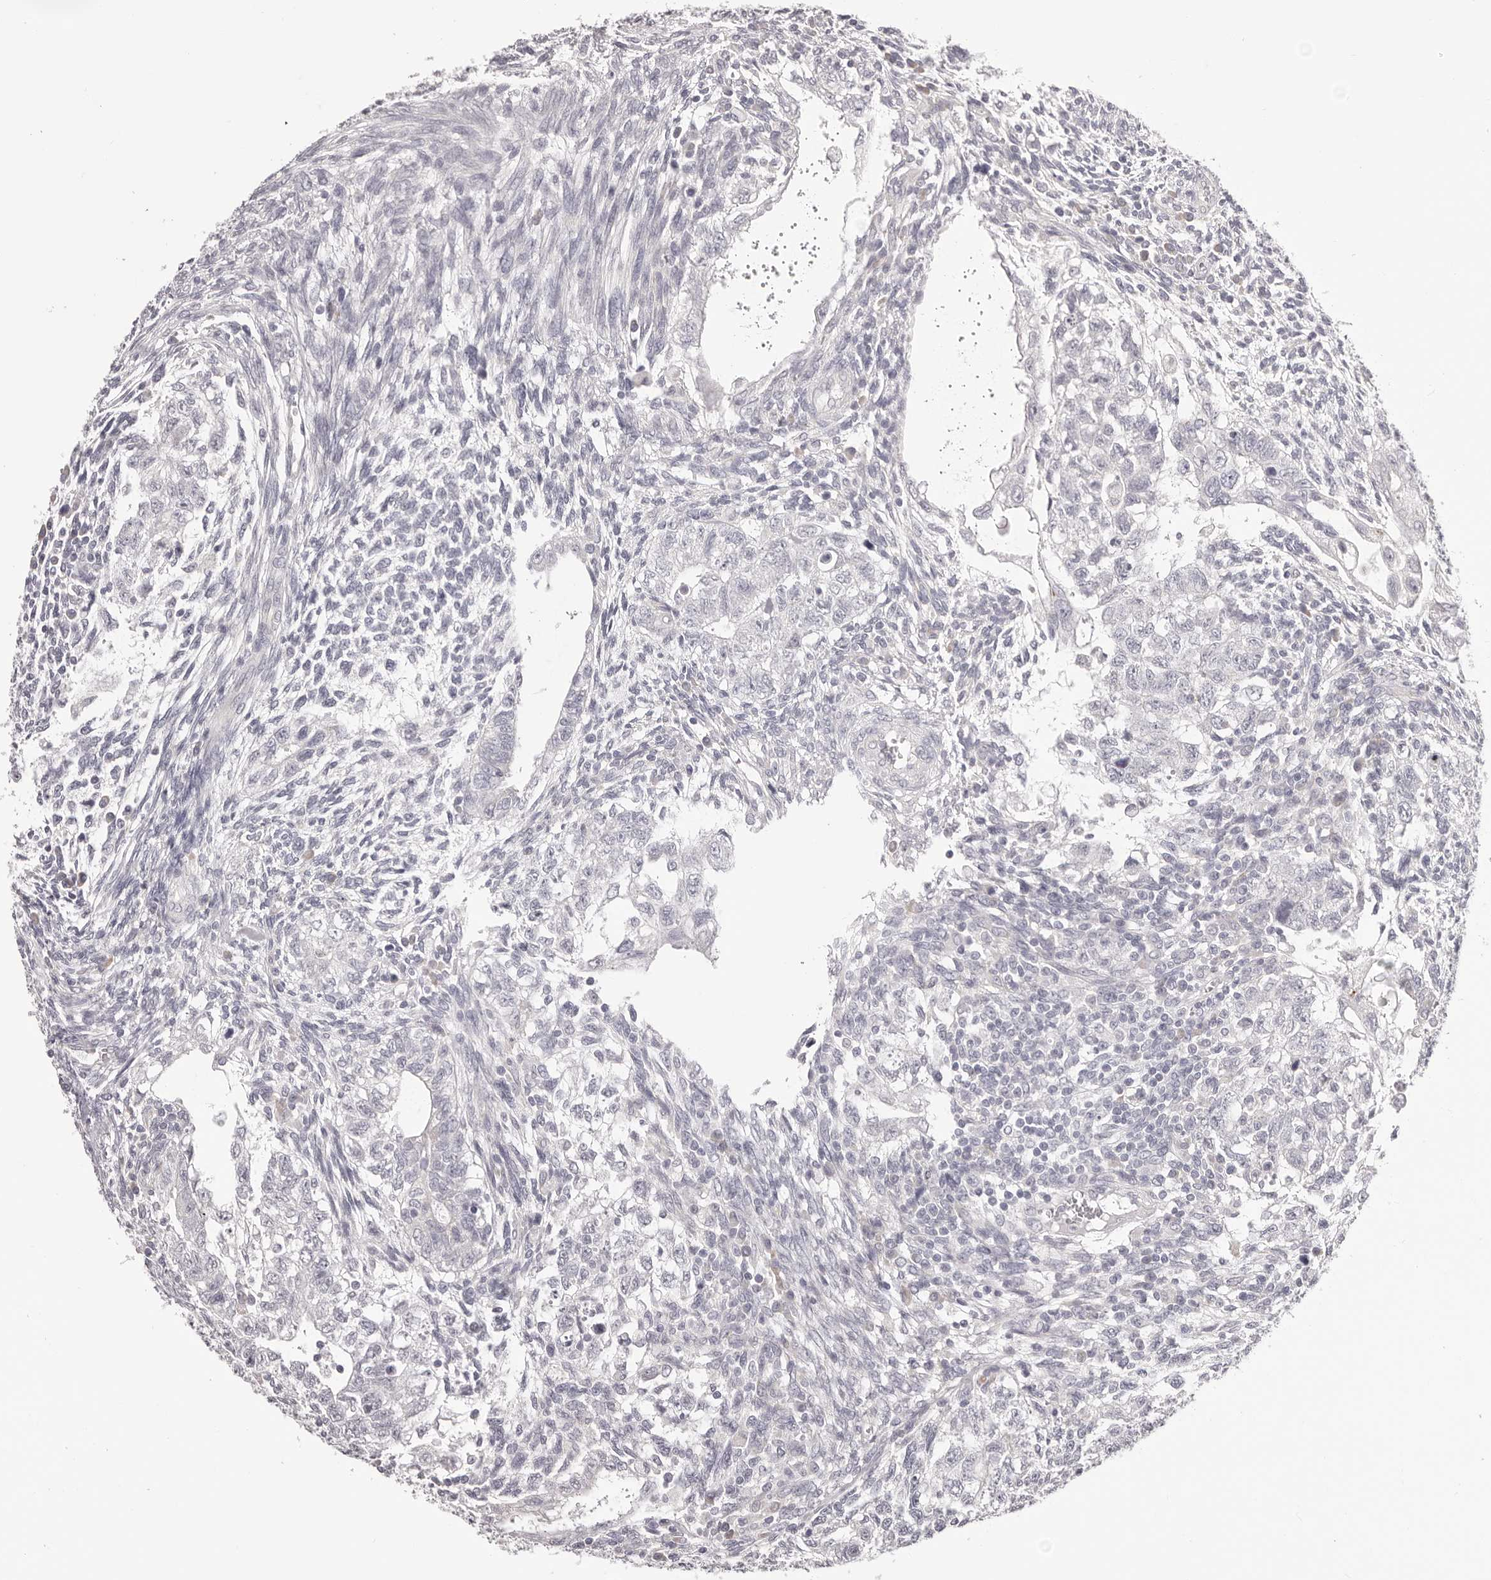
{"staining": {"intensity": "negative", "quantity": "none", "location": "none"}, "tissue": "testis cancer", "cell_type": "Tumor cells", "image_type": "cancer", "snomed": [{"axis": "morphology", "description": "Carcinoma, Embryonal, NOS"}, {"axis": "topography", "description": "Testis"}], "caption": "DAB (3,3'-diaminobenzidine) immunohistochemical staining of human embryonal carcinoma (testis) exhibits no significant positivity in tumor cells.", "gene": "OTUD3", "patient": {"sex": "male", "age": 37}}